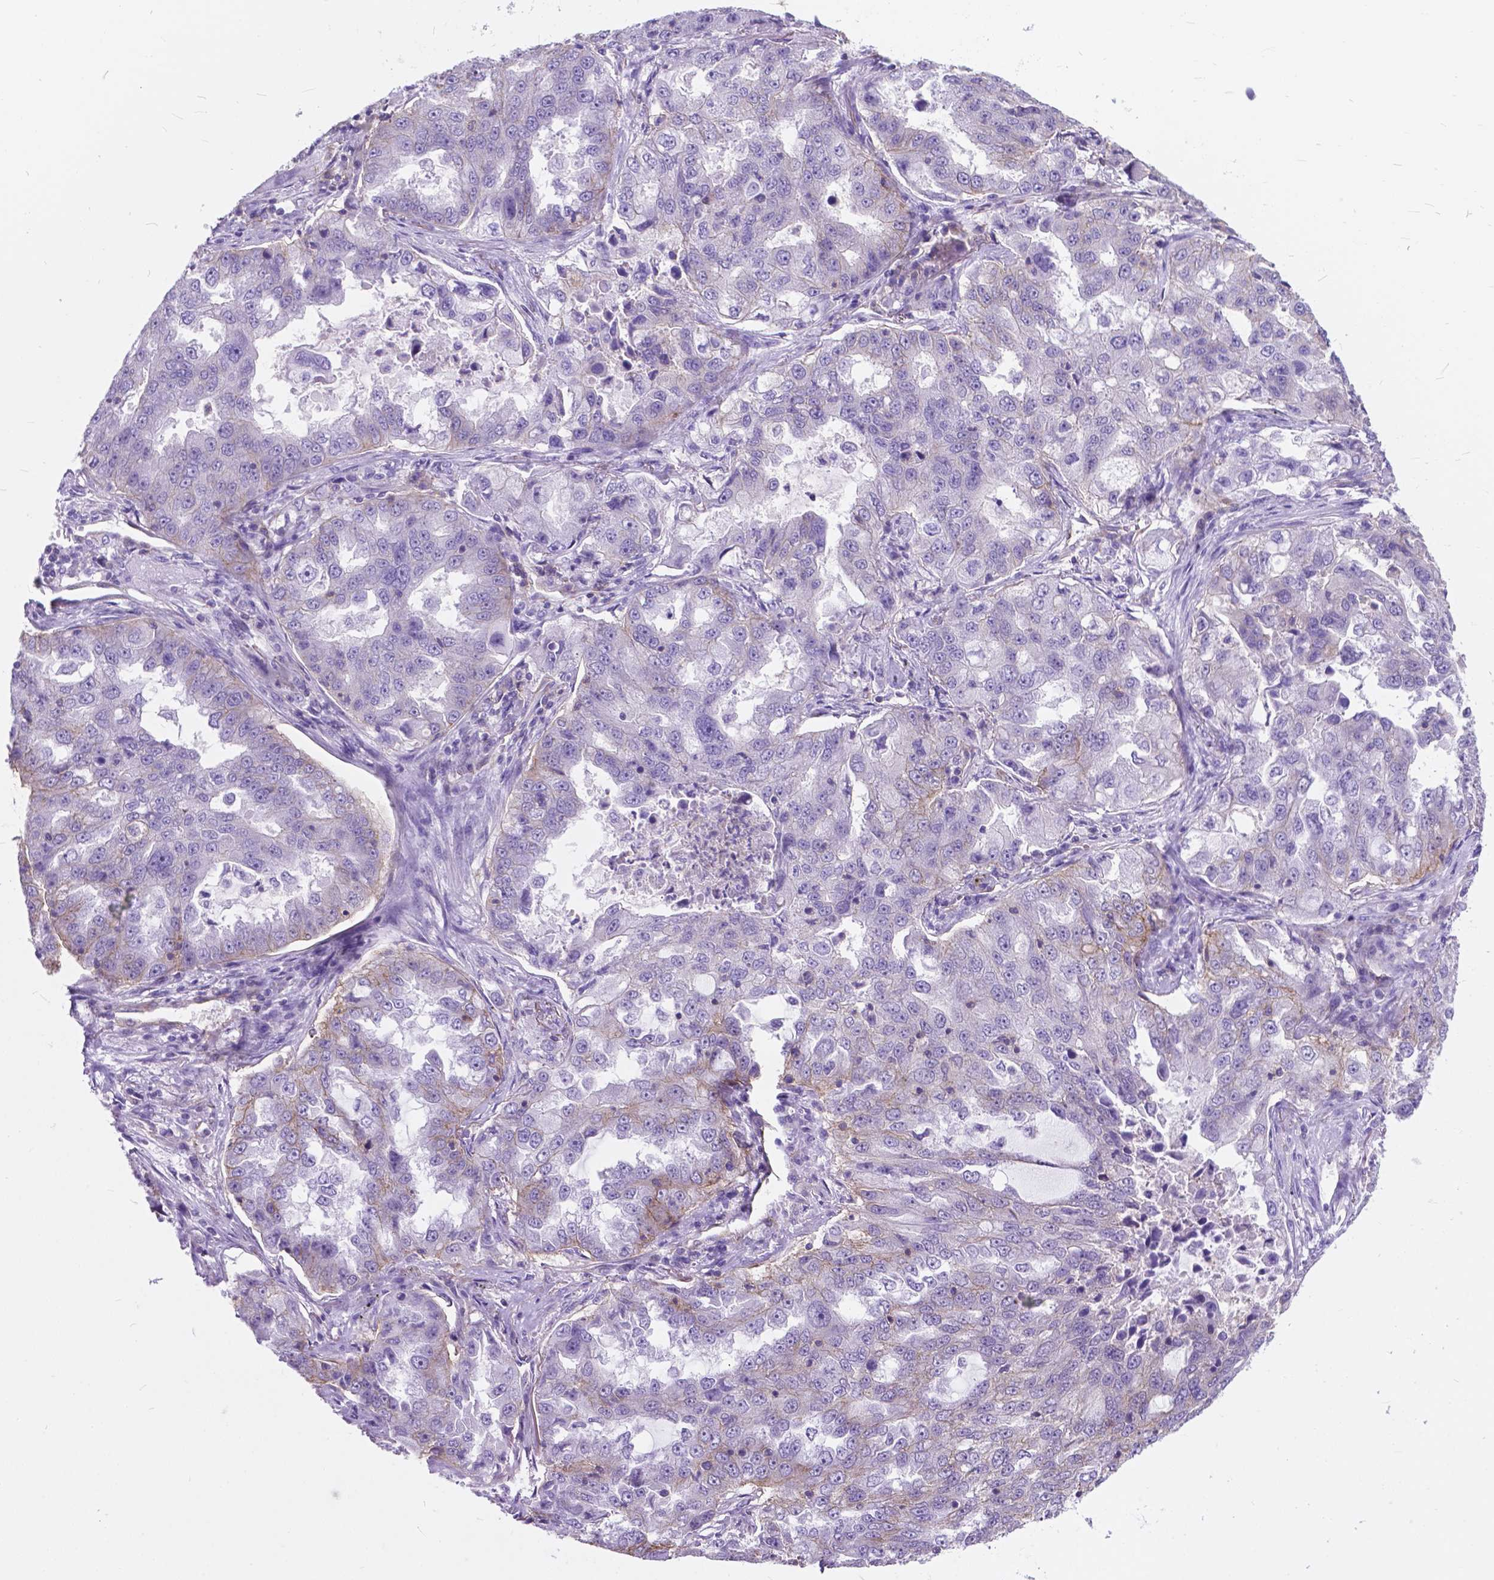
{"staining": {"intensity": "negative", "quantity": "none", "location": "none"}, "tissue": "lung cancer", "cell_type": "Tumor cells", "image_type": "cancer", "snomed": [{"axis": "morphology", "description": "Adenocarcinoma, NOS"}, {"axis": "topography", "description": "Lung"}], "caption": "Immunohistochemistry (IHC) micrograph of lung cancer (adenocarcinoma) stained for a protein (brown), which reveals no expression in tumor cells.", "gene": "KIAA0040", "patient": {"sex": "female", "age": 61}}